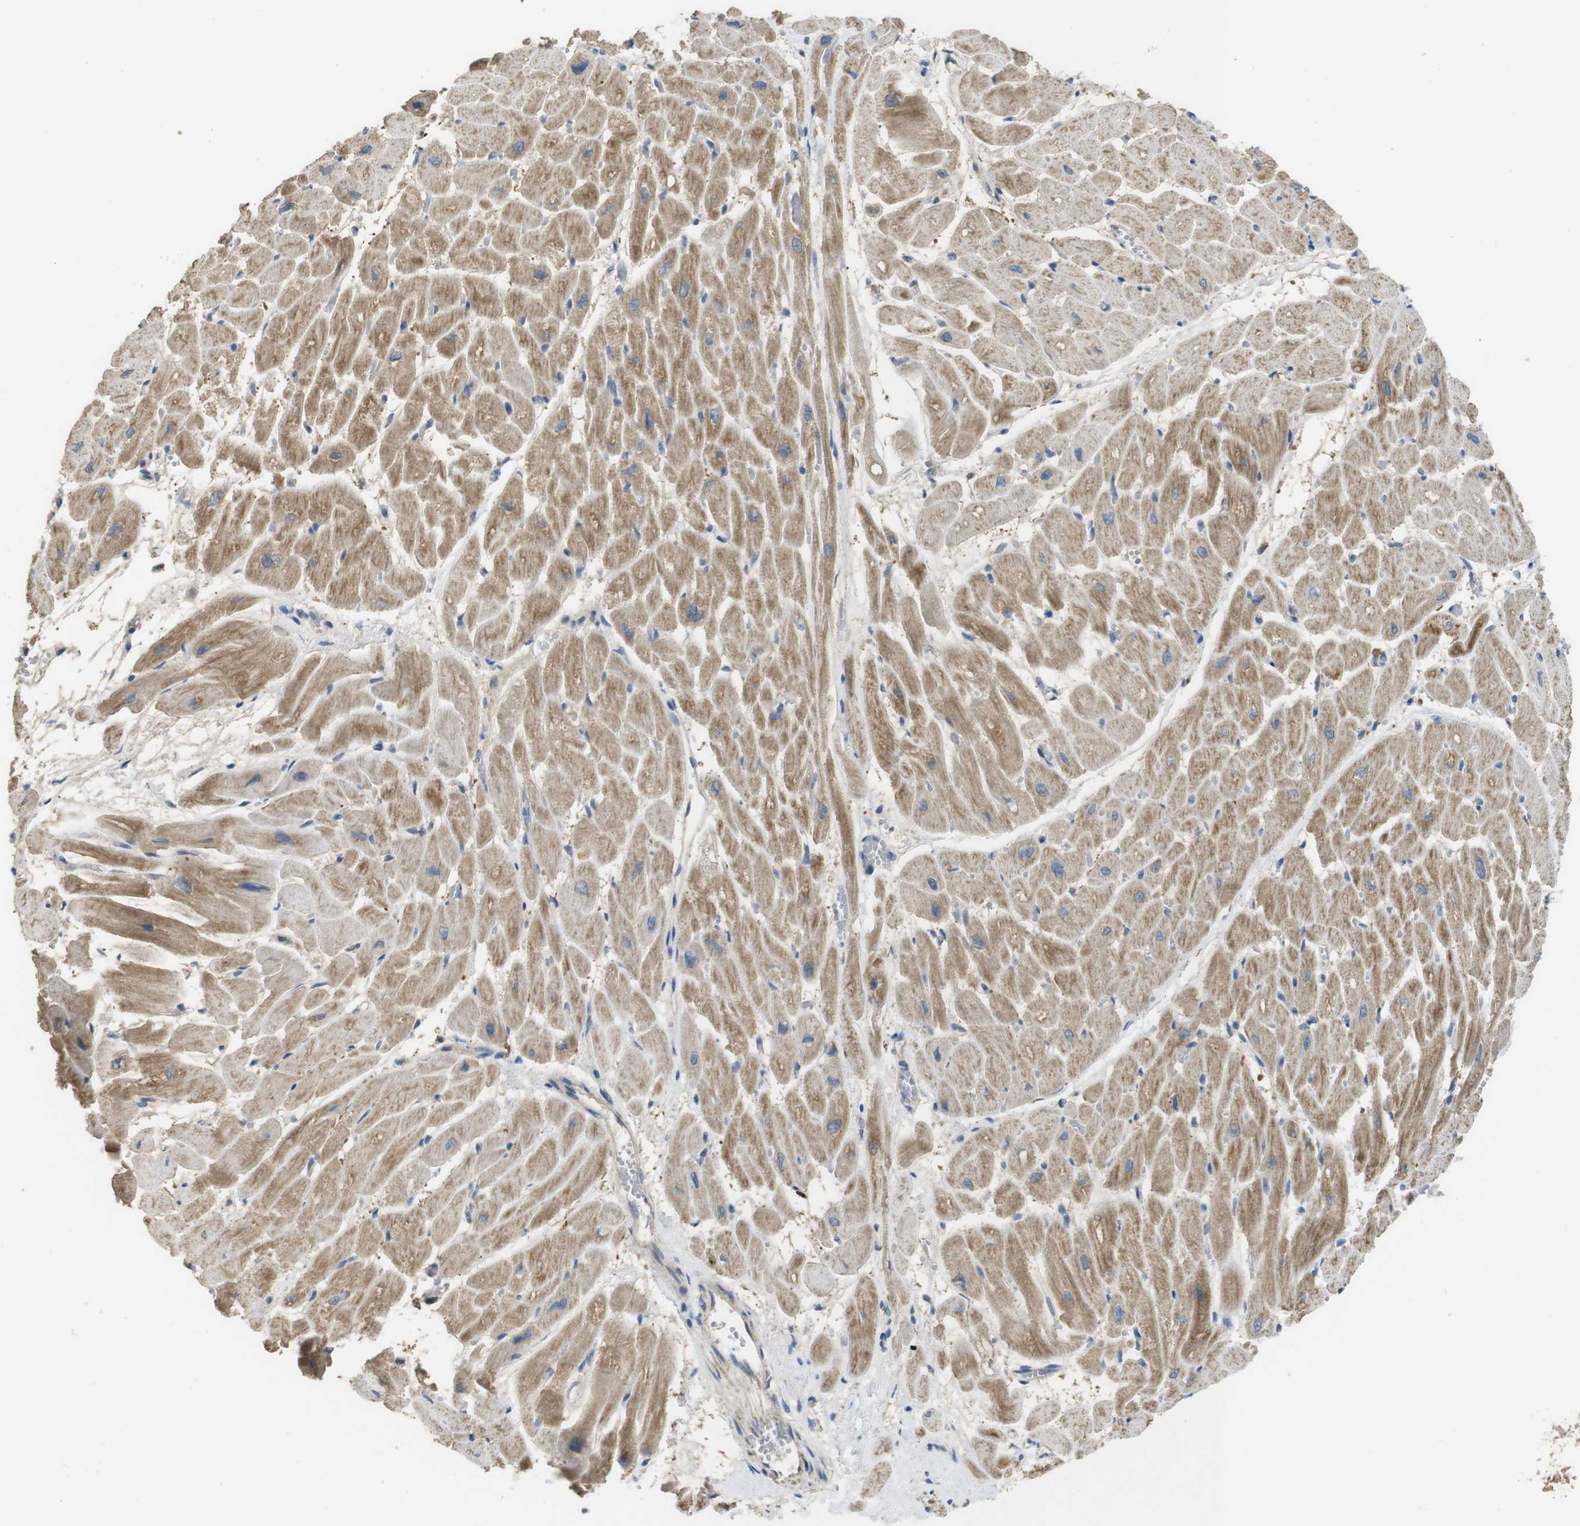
{"staining": {"intensity": "moderate", "quantity": ">75%", "location": "cytoplasmic/membranous"}, "tissue": "heart muscle", "cell_type": "Cardiomyocytes", "image_type": "normal", "snomed": [{"axis": "morphology", "description": "Normal tissue, NOS"}, {"axis": "topography", "description": "Heart"}], "caption": "Immunohistochemistry (DAB (3,3'-diaminobenzidine)) staining of unremarkable human heart muscle displays moderate cytoplasmic/membranous protein staining in about >75% of cardiomyocytes.", "gene": "CALHM2", "patient": {"sex": "male", "age": 45}}